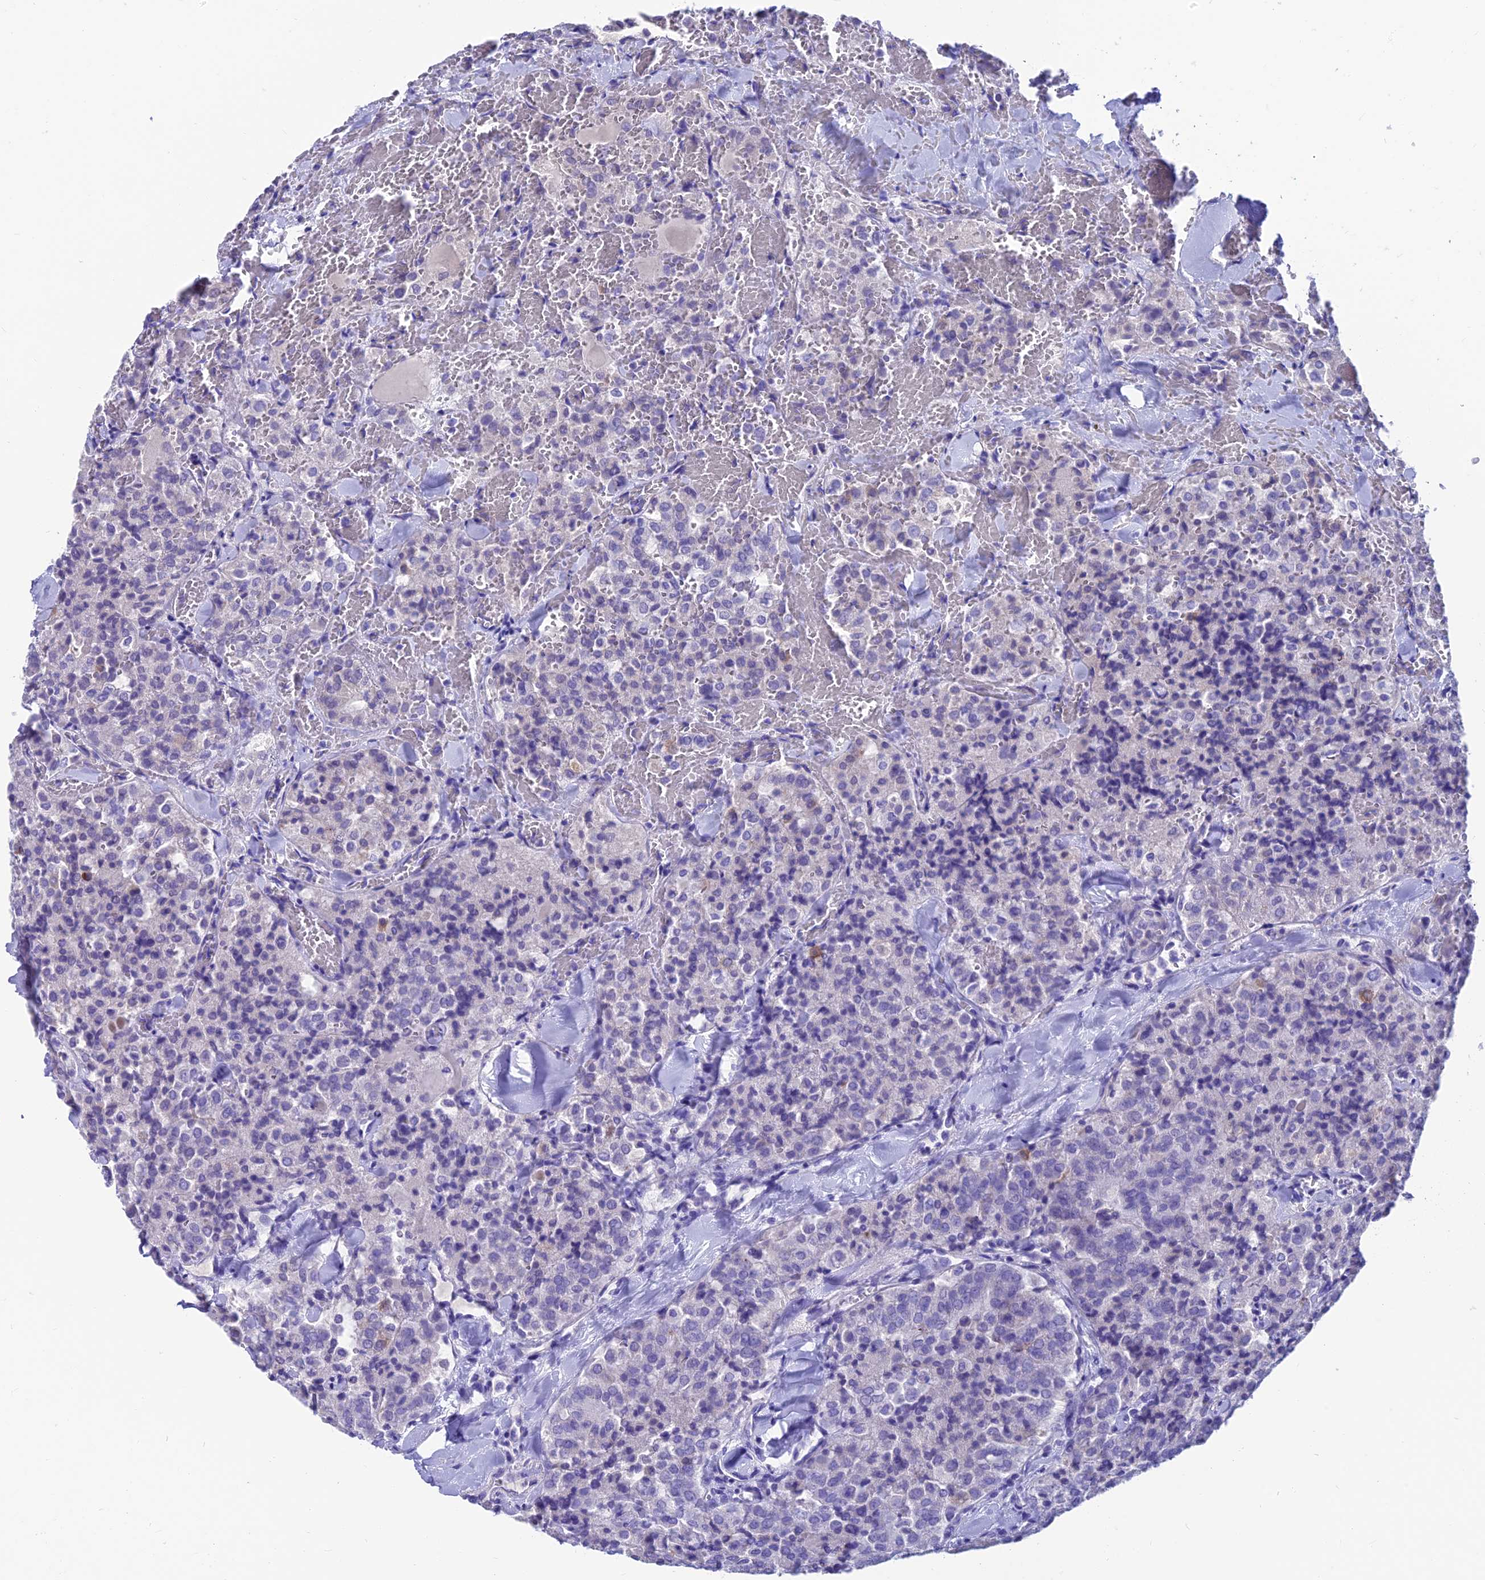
{"staining": {"intensity": "negative", "quantity": "none", "location": "none"}, "tissue": "thyroid cancer", "cell_type": "Tumor cells", "image_type": "cancer", "snomed": [{"axis": "morphology", "description": "Follicular adenoma carcinoma, NOS"}, {"axis": "topography", "description": "Thyroid gland"}], "caption": "An image of human thyroid follicular adenoma carcinoma is negative for staining in tumor cells. Brightfield microscopy of IHC stained with DAB (brown) and hematoxylin (blue), captured at high magnification.", "gene": "GNG11", "patient": {"sex": "male", "age": 75}}